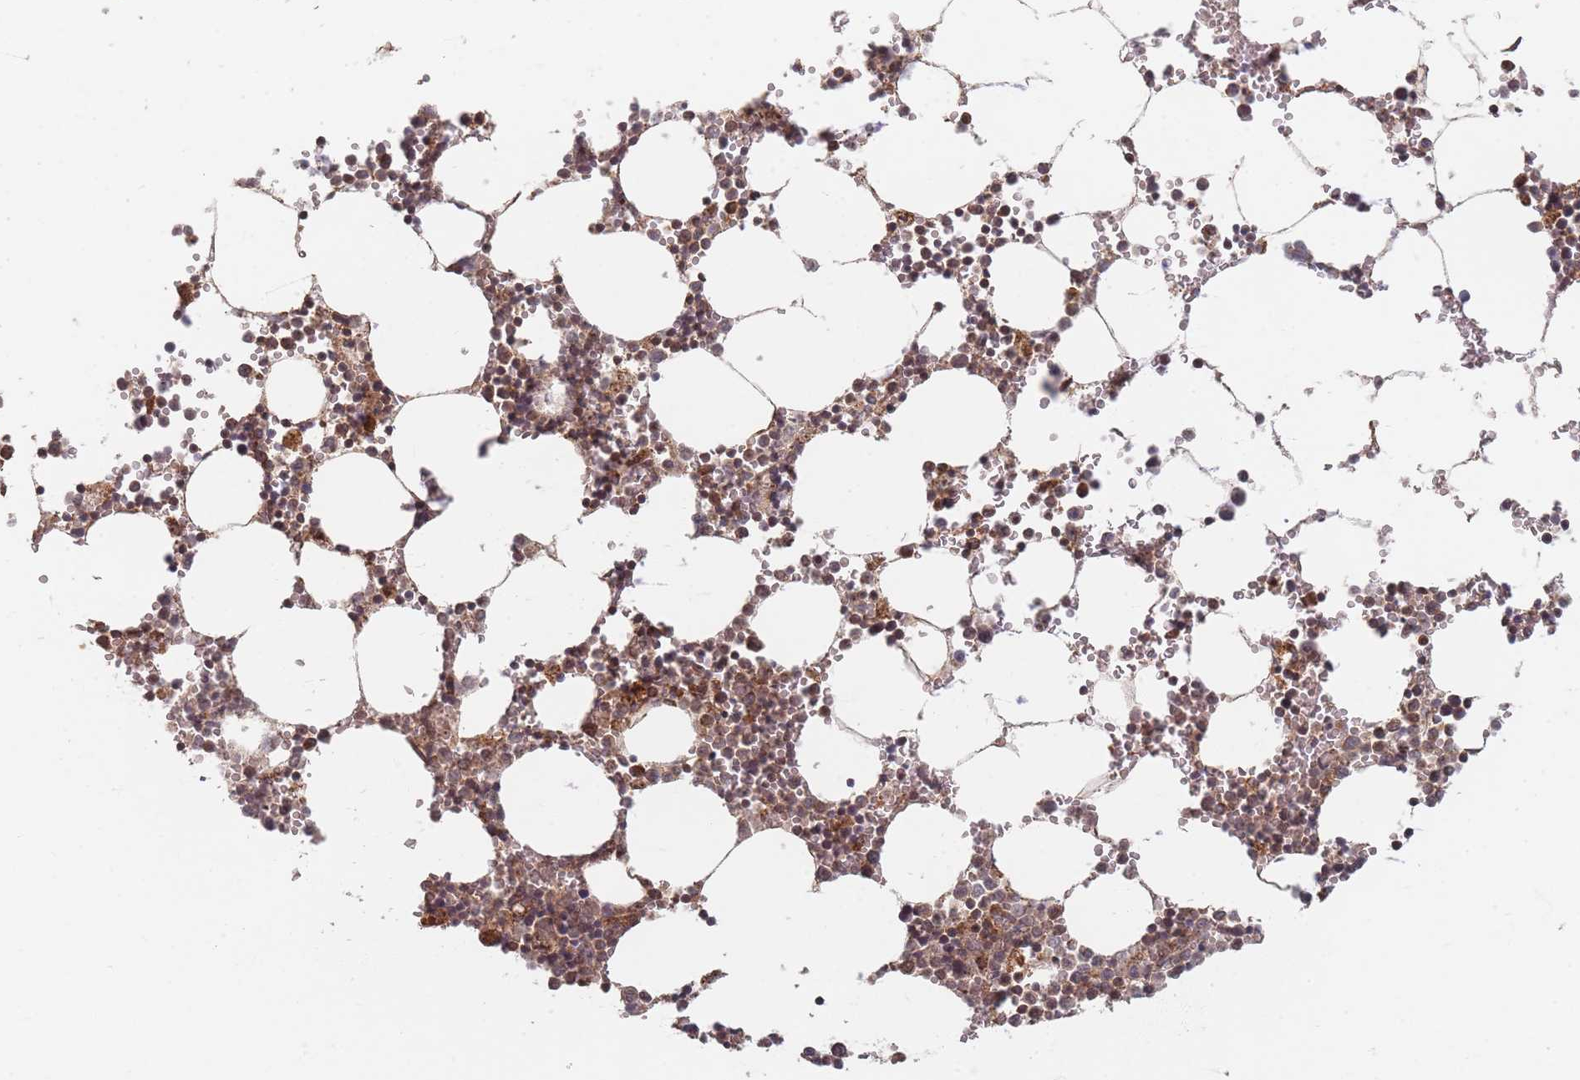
{"staining": {"intensity": "moderate", "quantity": "25%-75%", "location": "cytoplasmic/membranous,nuclear"}, "tissue": "bone marrow", "cell_type": "Hematopoietic cells", "image_type": "normal", "snomed": [{"axis": "morphology", "description": "Normal tissue, NOS"}, {"axis": "topography", "description": "Bone marrow"}], "caption": "Moderate cytoplasmic/membranous,nuclear expression is present in approximately 25%-75% of hematopoietic cells in normal bone marrow.", "gene": "RADX", "patient": {"sex": "female", "age": 64}}